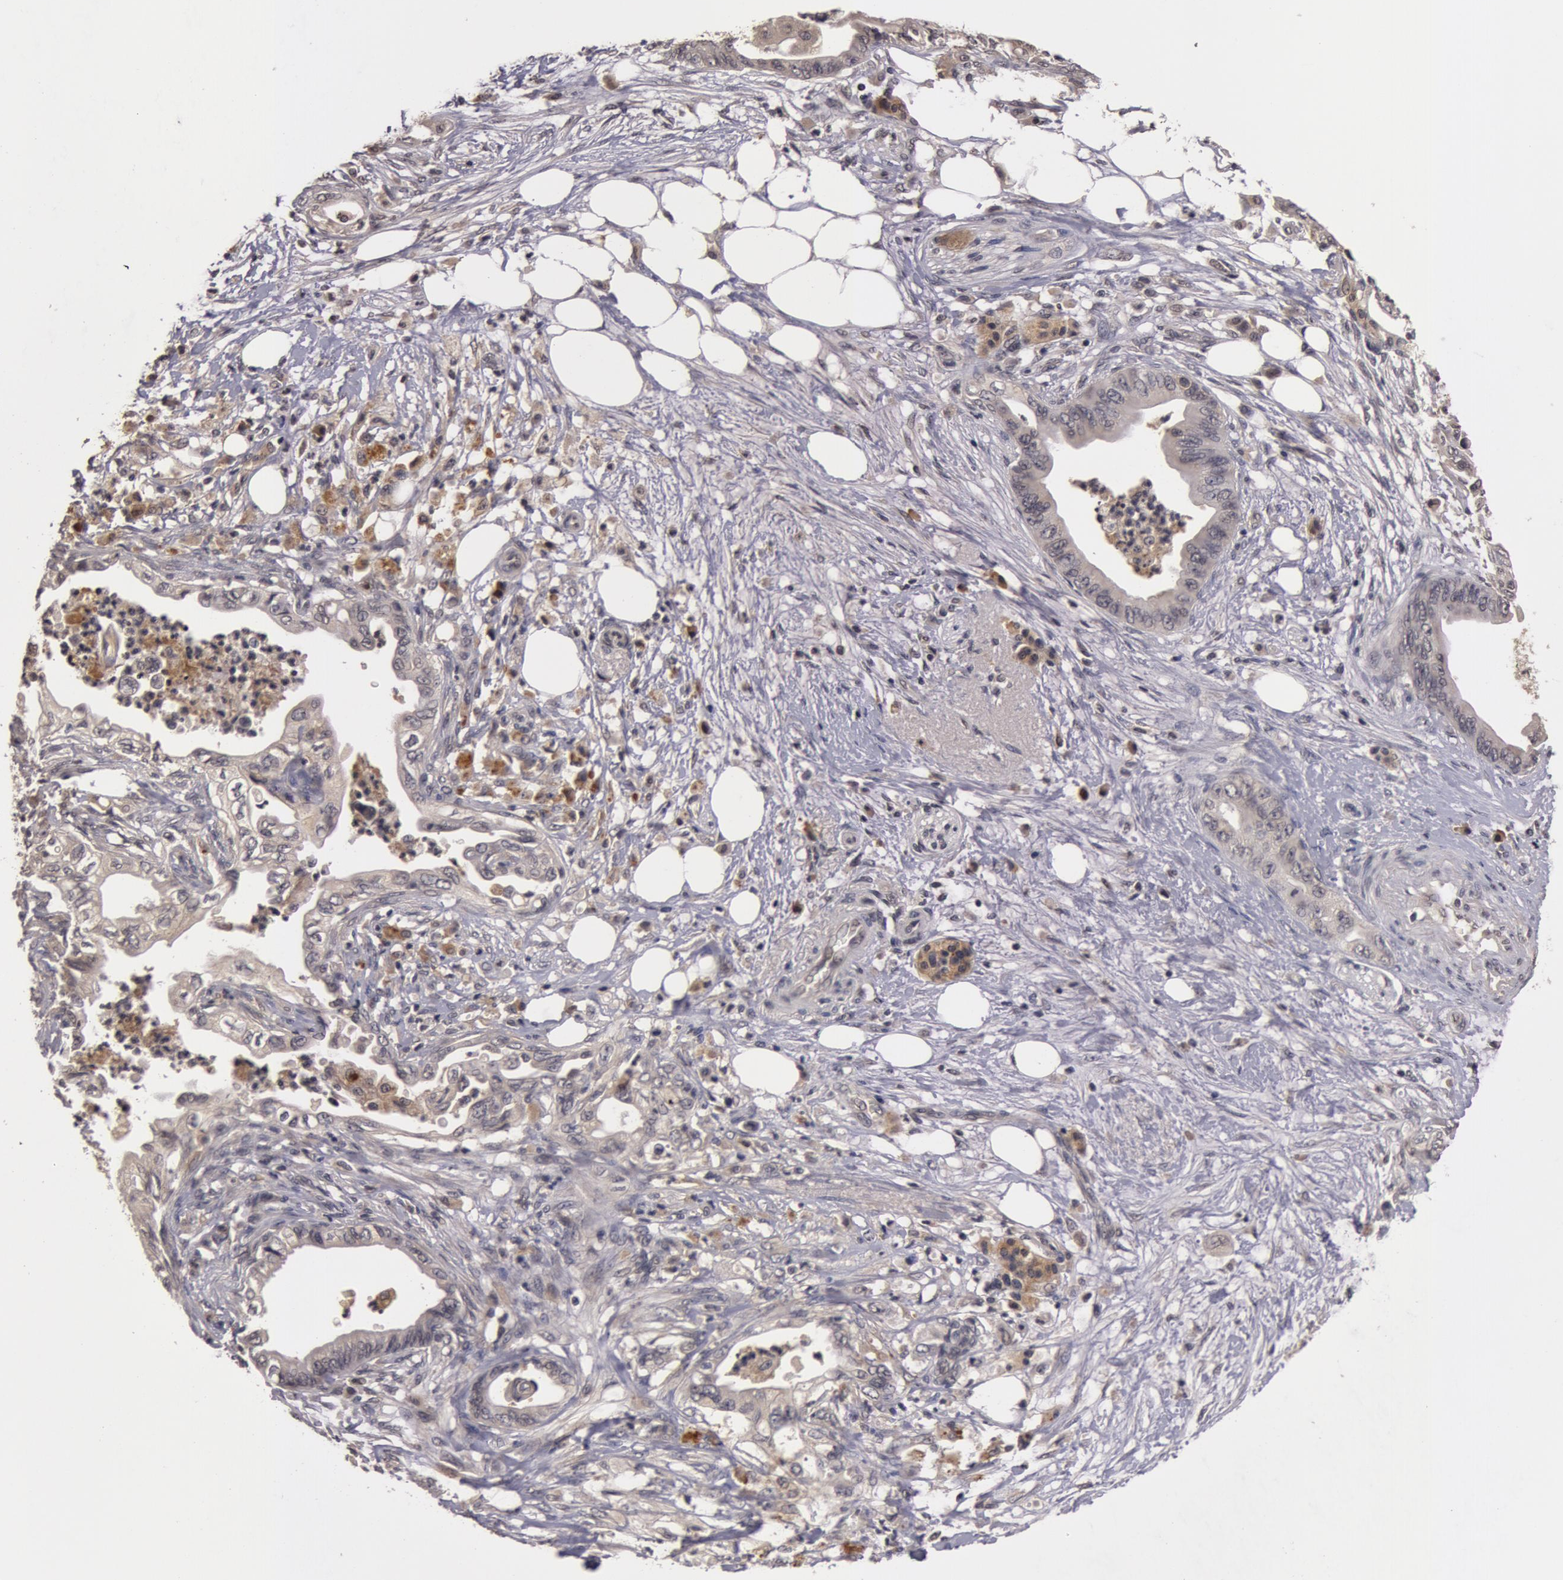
{"staining": {"intensity": "weak", "quantity": ">75%", "location": "cytoplasmic/membranous"}, "tissue": "pancreatic cancer", "cell_type": "Tumor cells", "image_type": "cancer", "snomed": [{"axis": "morphology", "description": "Adenocarcinoma, NOS"}, {"axis": "topography", "description": "Pancreas"}], "caption": "Tumor cells display weak cytoplasmic/membranous expression in about >75% of cells in pancreatic cancer (adenocarcinoma). The staining was performed using DAB (3,3'-diaminobenzidine), with brown indicating positive protein expression. Nuclei are stained blue with hematoxylin.", "gene": "BCHE", "patient": {"sex": "female", "age": 66}}